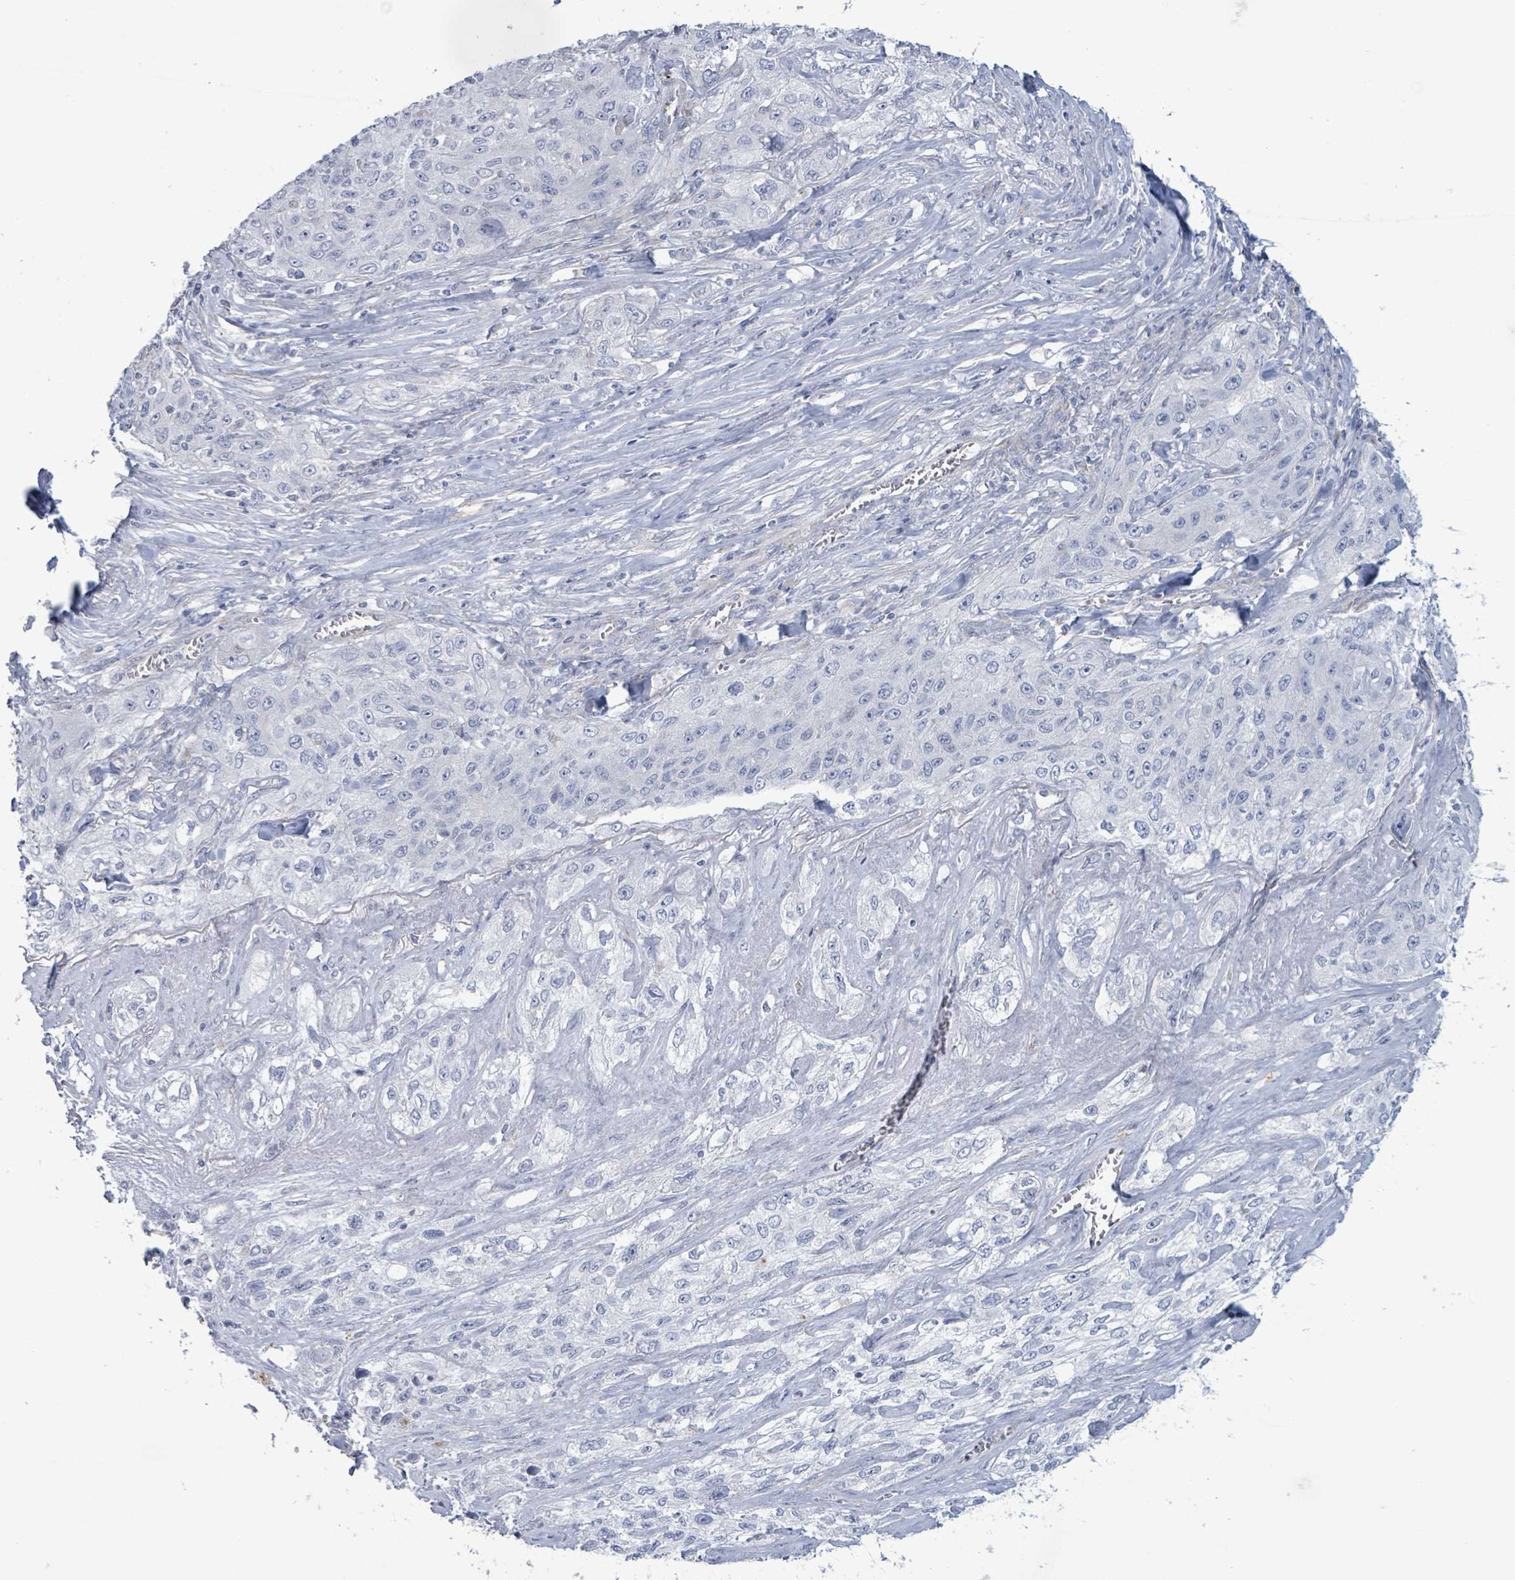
{"staining": {"intensity": "negative", "quantity": "none", "location": "none"}, "tissue": "lung cancer", "cell_type": "Tumor cells", "image_type": "cancer", "snomed": [{"axis": "morphology", "description": "Squamous cell carcinoma, NOS"}, {"axis": "topography", "description": "Lung"}], "caption": "Protein analysis of squamous cell carcinoma (lung) shows no significant positivity in tumor cells. (DAB immunohistochemistry (IHC), high magnification).", "gene": "PKLR", "patient": {"sex": "female", "age": 69}}